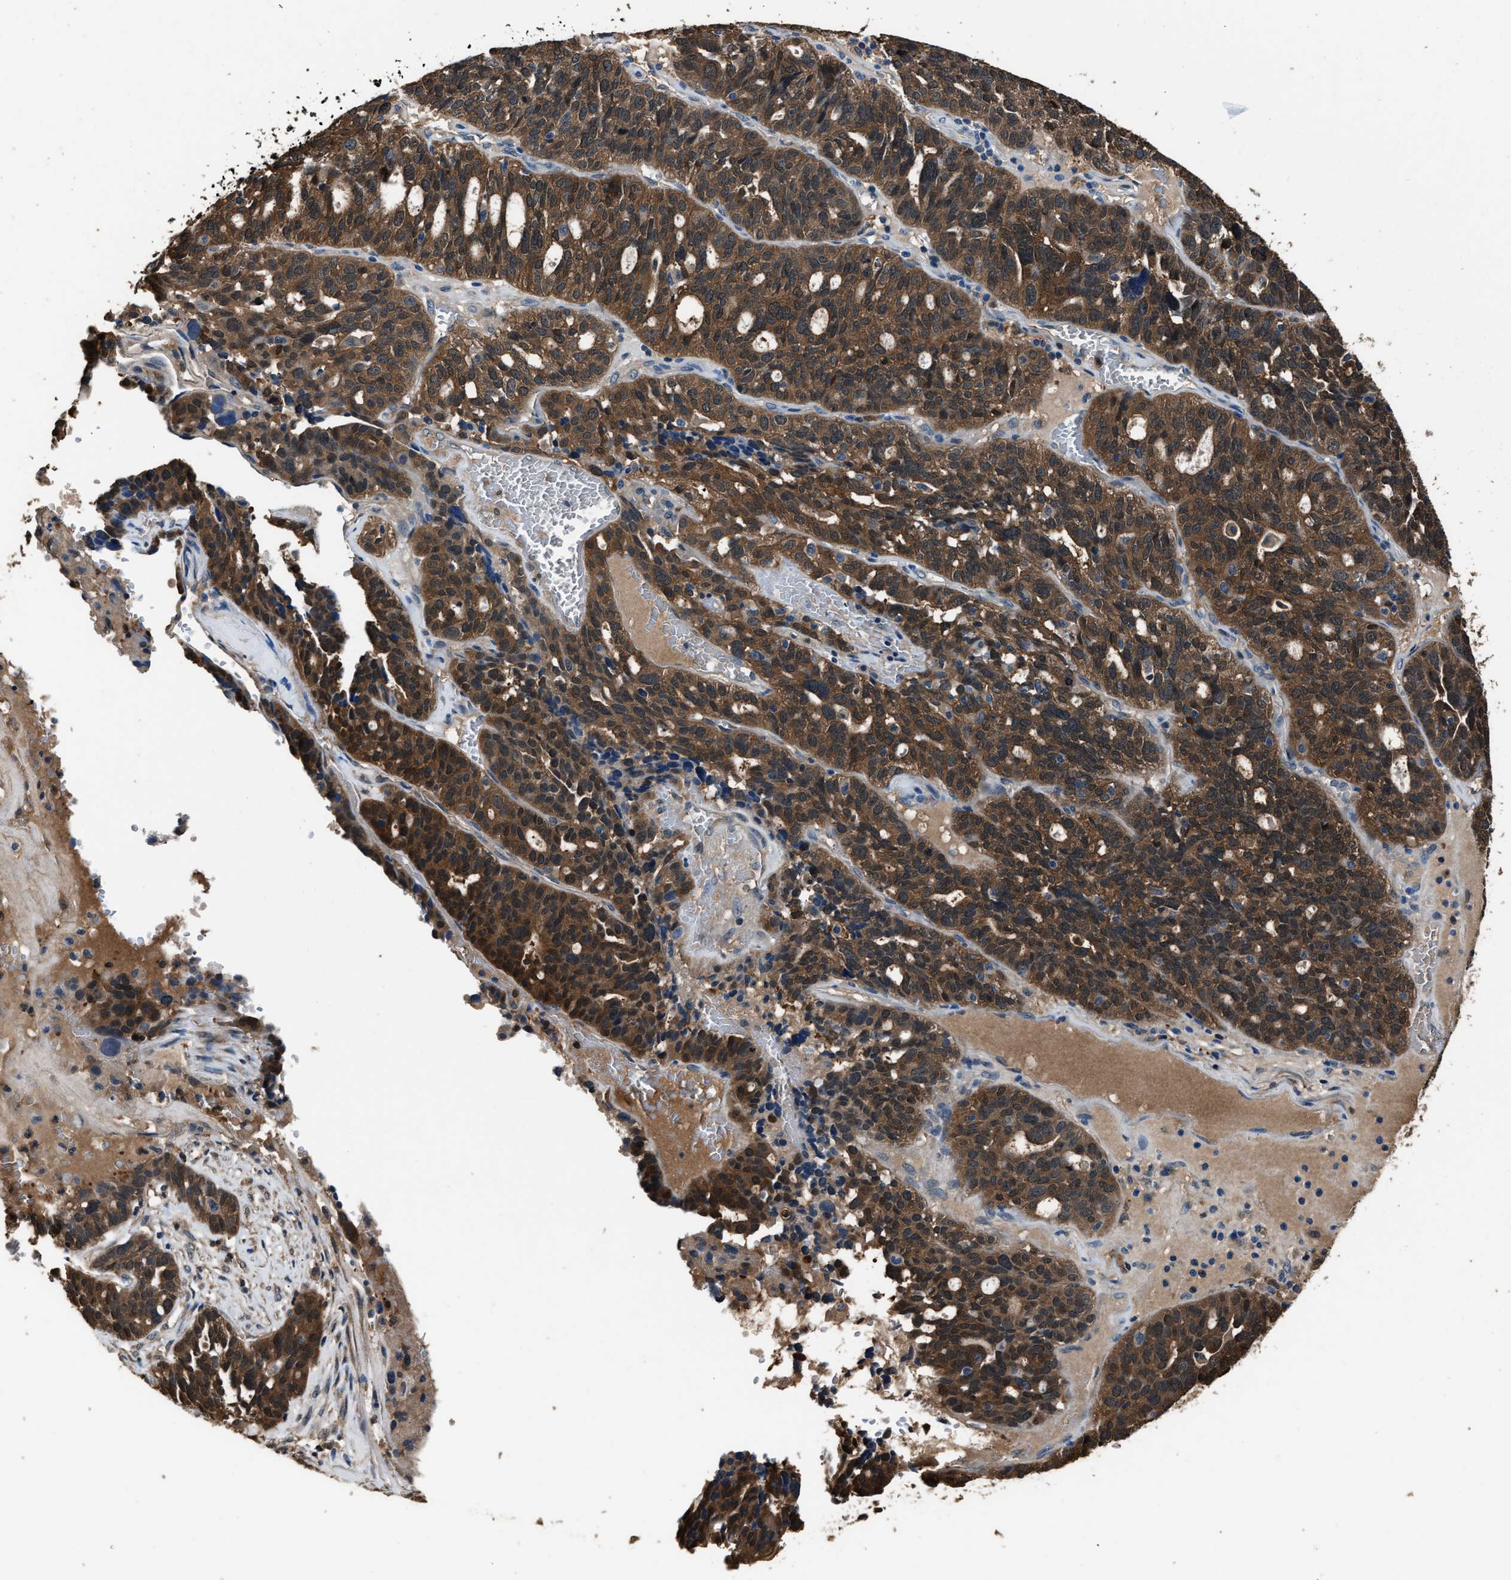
{"staining": {"intensity": "moderate", "quantity": ">75%", "location": "cytoplasmic/membranous"}, "tissue": "ovarian cancer", "cell_type": "Tumor cells", "image_type": "cancer", "snomed": [{"axis": "morphology", "description": "Cystadenocarcinoma, serous, NOS"}, {"axis": "topography", "description": "Ovary"}], "caption": "Immunohistochemistry histopathology image of neoplastic tissue: human ovarian cancer (serous cystadenocarcinoma) stained using IHC demonstrates medium levels of moderate protein expression localized specifically in the cytoplasmic/membranous of tumor cells, appearing as a cytoplasmic/membranous brown color.", "gene": "GSTP1", "patient": {"sex": "female", "age": 59}}